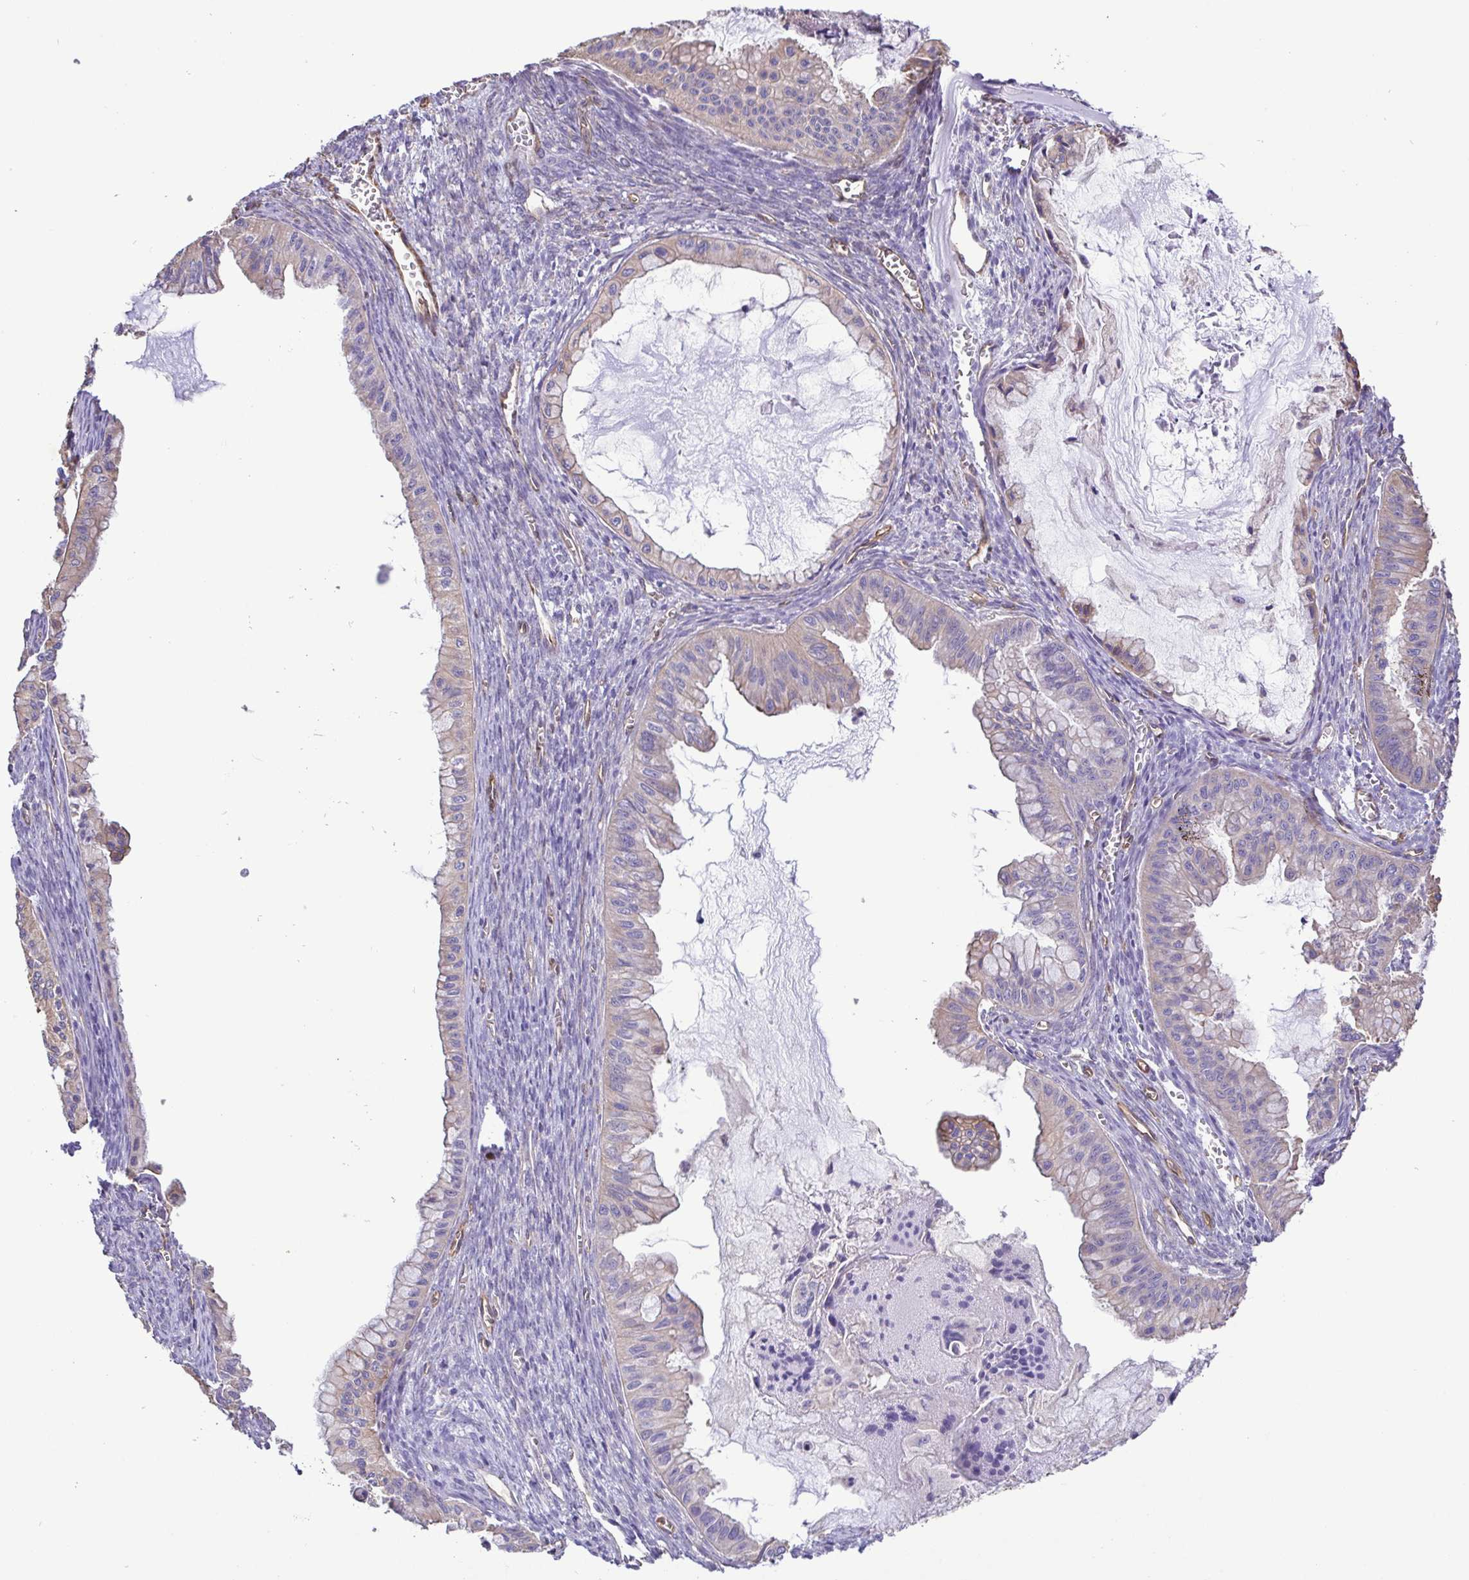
{"staining": {"intensity": "weak", "quantity": "<25%", "location": "cytoplasmic/membranous"}, "tissue": "ovarian cancer", "cell_type": "Tumor cells", "image_type": "cancer", "snomed": [{"axis": "morphology", "description": "Cystadenocarcinoma, mucinous, NOS"}, {"axis": "topography", "description": "Ovary"}], "caption": "This micrograph is of ovarian cancer (mucinous cystadenocarcinoma) stained with IHC to label a protein in brown with the nuclei are counter-stained blue. There is no expression in tumor cells.", "gene": "FLT1", "patient": {"sex": "female", "age": 72}}